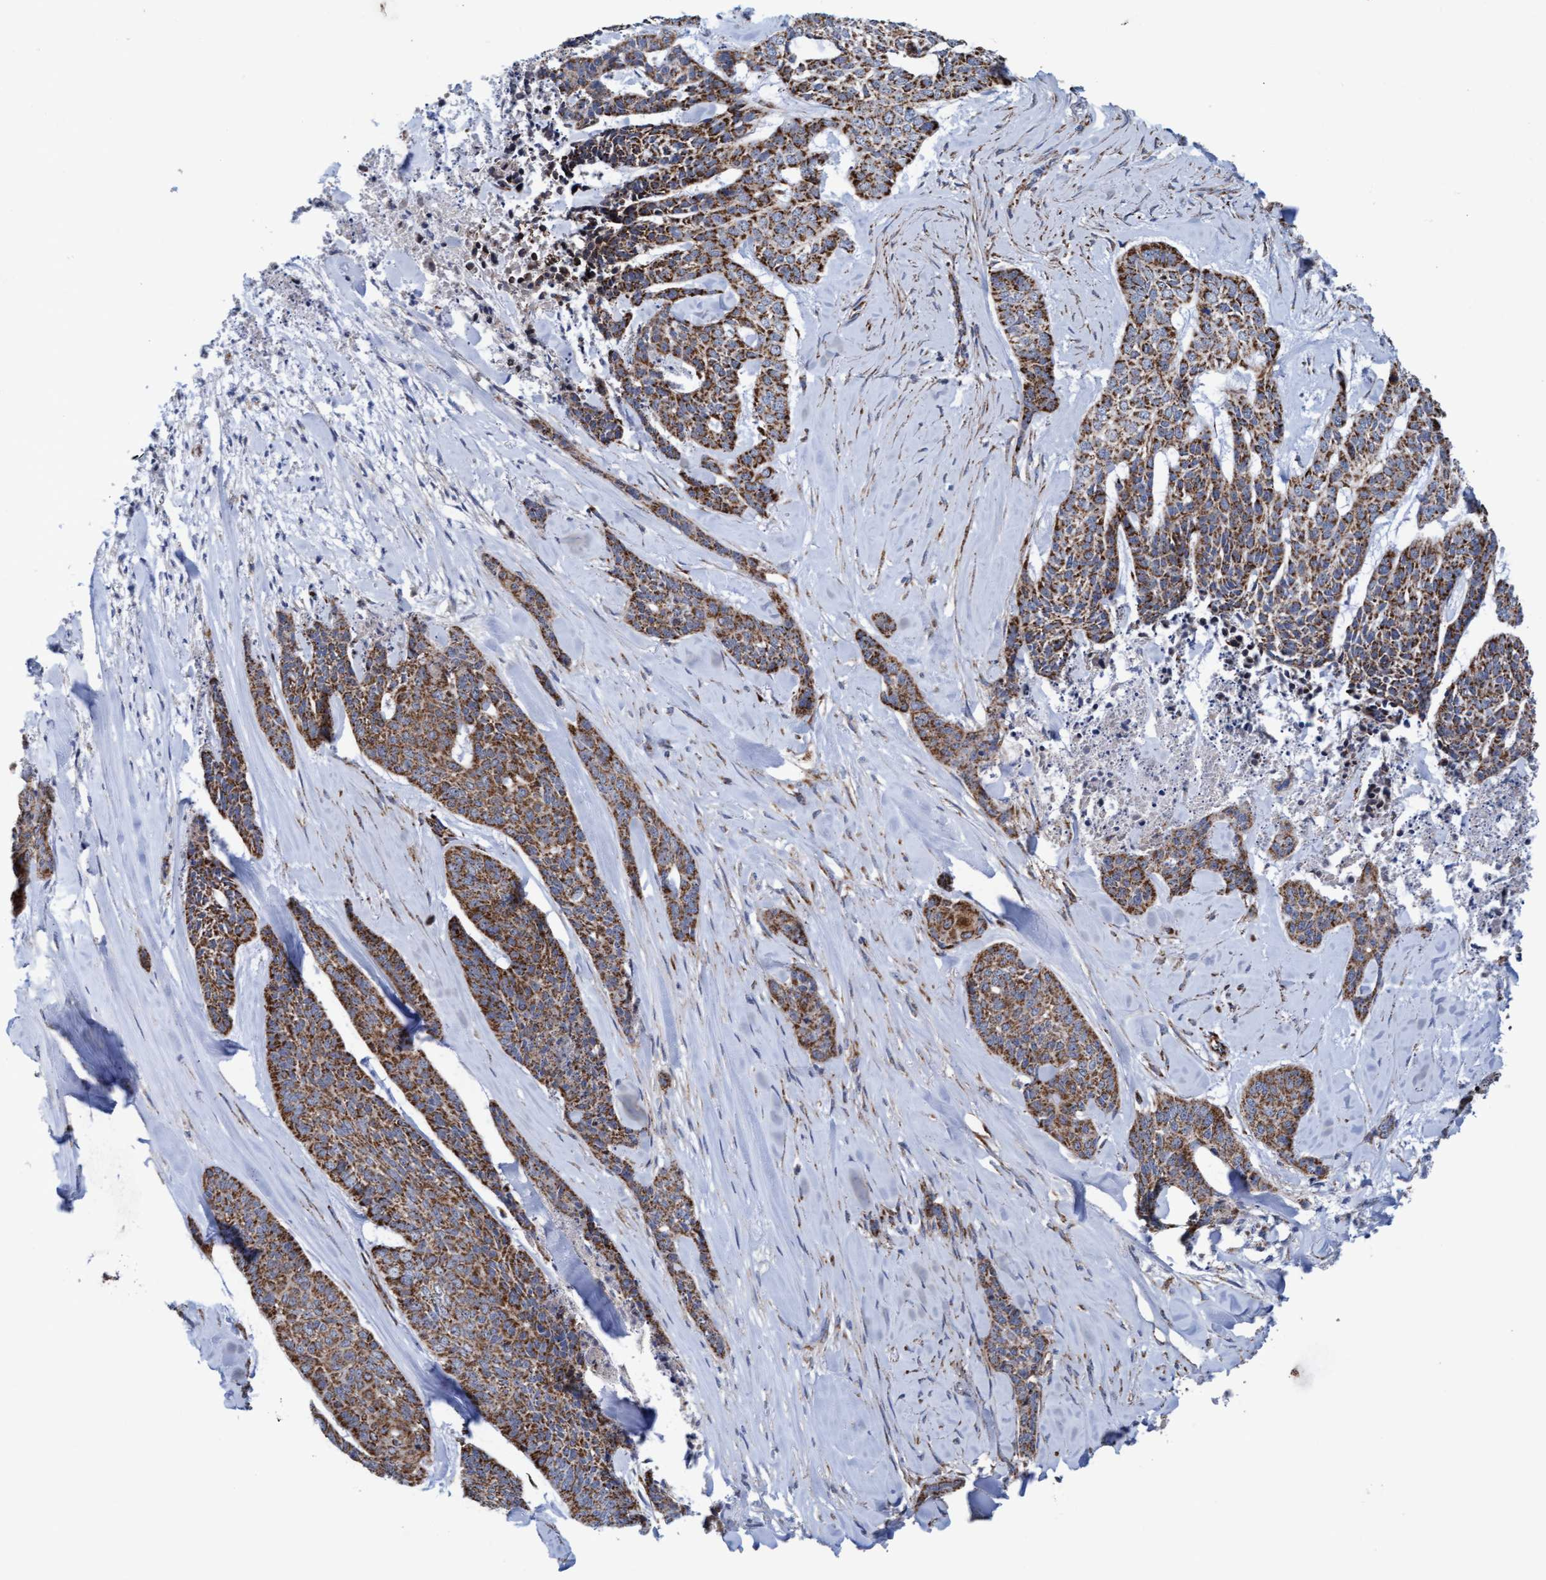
{"staining": {"intensity": "moderate", "quantity": ">75%", "location": "cytoplasmic/membranous"}, "tissue": "skin cancer", "cell_type": "Tumor cells", "image_type": "cancer", "snomed": [{"axis": "morphology", "description": "Basal cell carcinoma"}, {"axis": "topography", "description": "Skin"}], "caption": "An immunohistochemistry (IHC) histopathology image of neoplastic tissue is shown. Protein staining in brown shows moderate cytoplasmic/membranous positivity in basal cell carcinoma (skin) within tumor cells. (Stains: DAB in brown, nuclei in blue, Microscopy: brightfield microscopy at high magnification).", "gene": "MRPL38", "patient": {"sex": "female", "age": 64}}